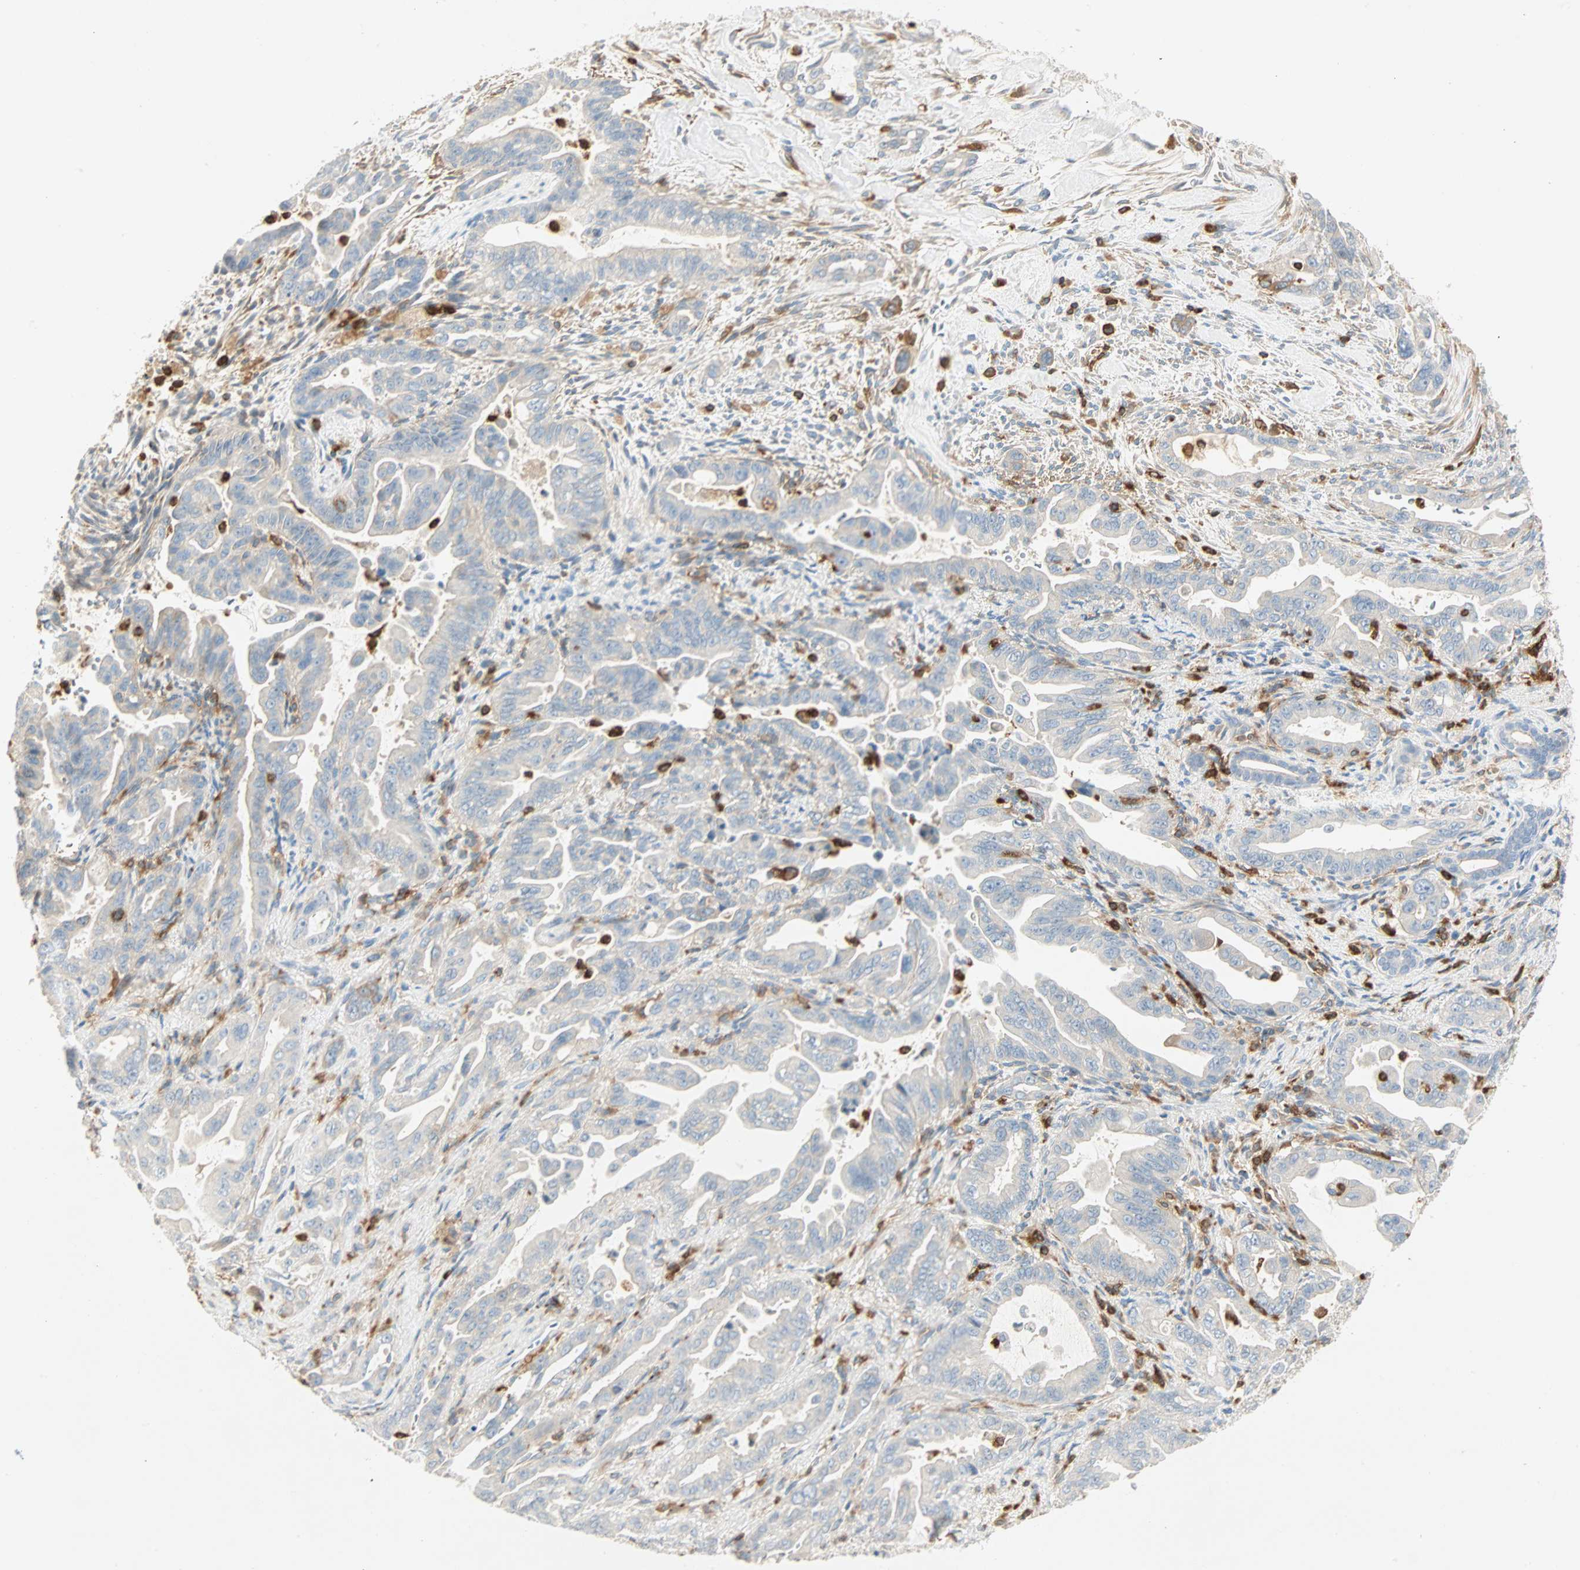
{"staining": {"intensity": "weak", "quantity": "<25%", "location": "cytoplasmic/membranous"}, "tissue": "pancreatic cancer", "cell_type": "Tumor cells", "image_type": "cancer", "snomed": [{"axis": "morphology", "description": "Adenocarcinoma, NOS"}, {"axis": "topography", "description": "Pancreas"}], "caption": "Immunohistochemistry (IHC) of pancreatic adenocarcinoma displays no expression in tumor cells.", "gene": "FMNL1", "patient": {"sex": "male", "age": 70}}